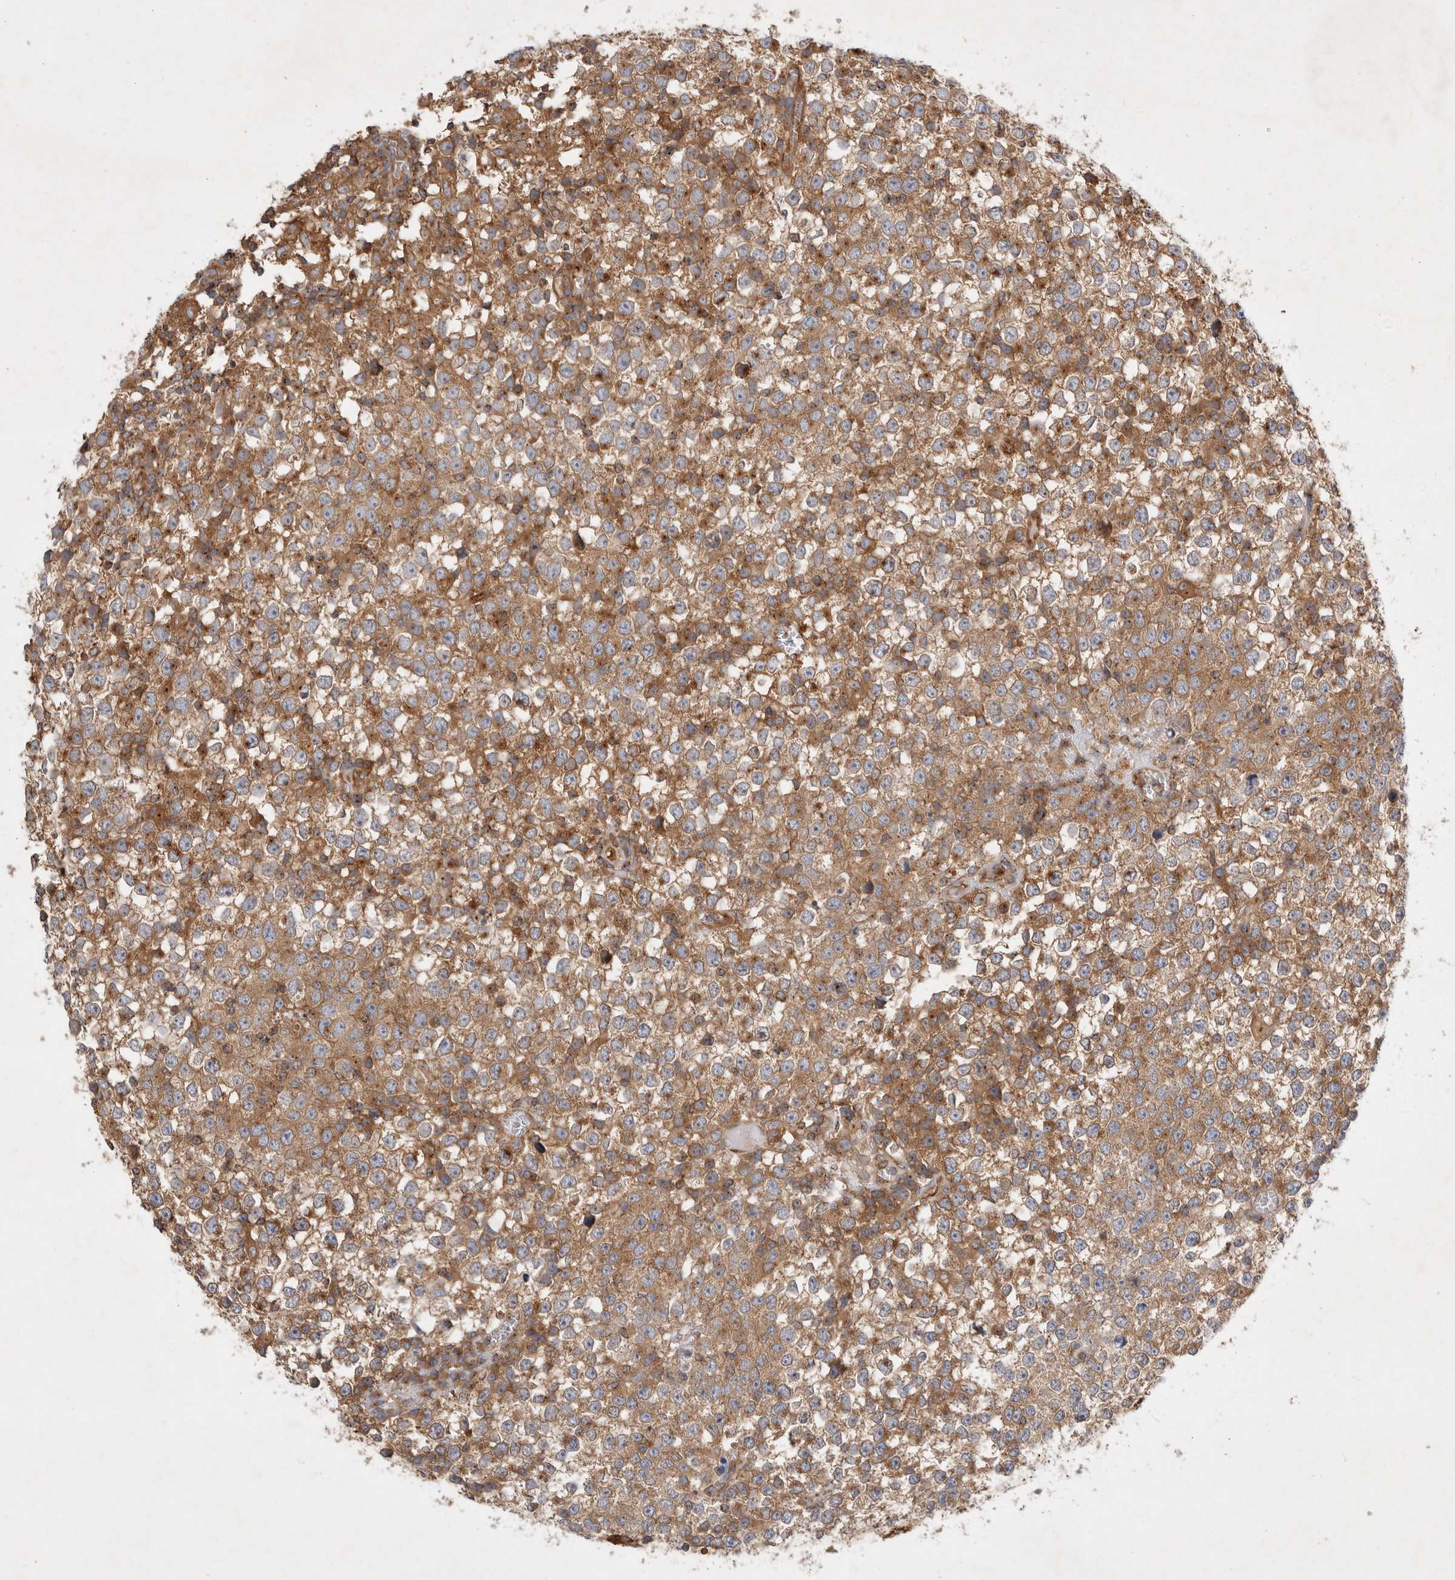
{"staining": {"intensity": "moderate", "quantity": ">75%", "location": "cytoplasmic/membranous"}, "tissue": "testis cancer", "cell_type": "Tumor cells", "image_type": "cancer", "snomed": [{"axis": "morphology", "description": "Seminoma, NOS"}, {"axis": "topography", "description": "Testis"}], "caption": "Human testis cancer stained with a protein marker shows moderate staining in tumor cells.", "gene": "GPR150", "patient": {"sex": "male", "age": 65}}